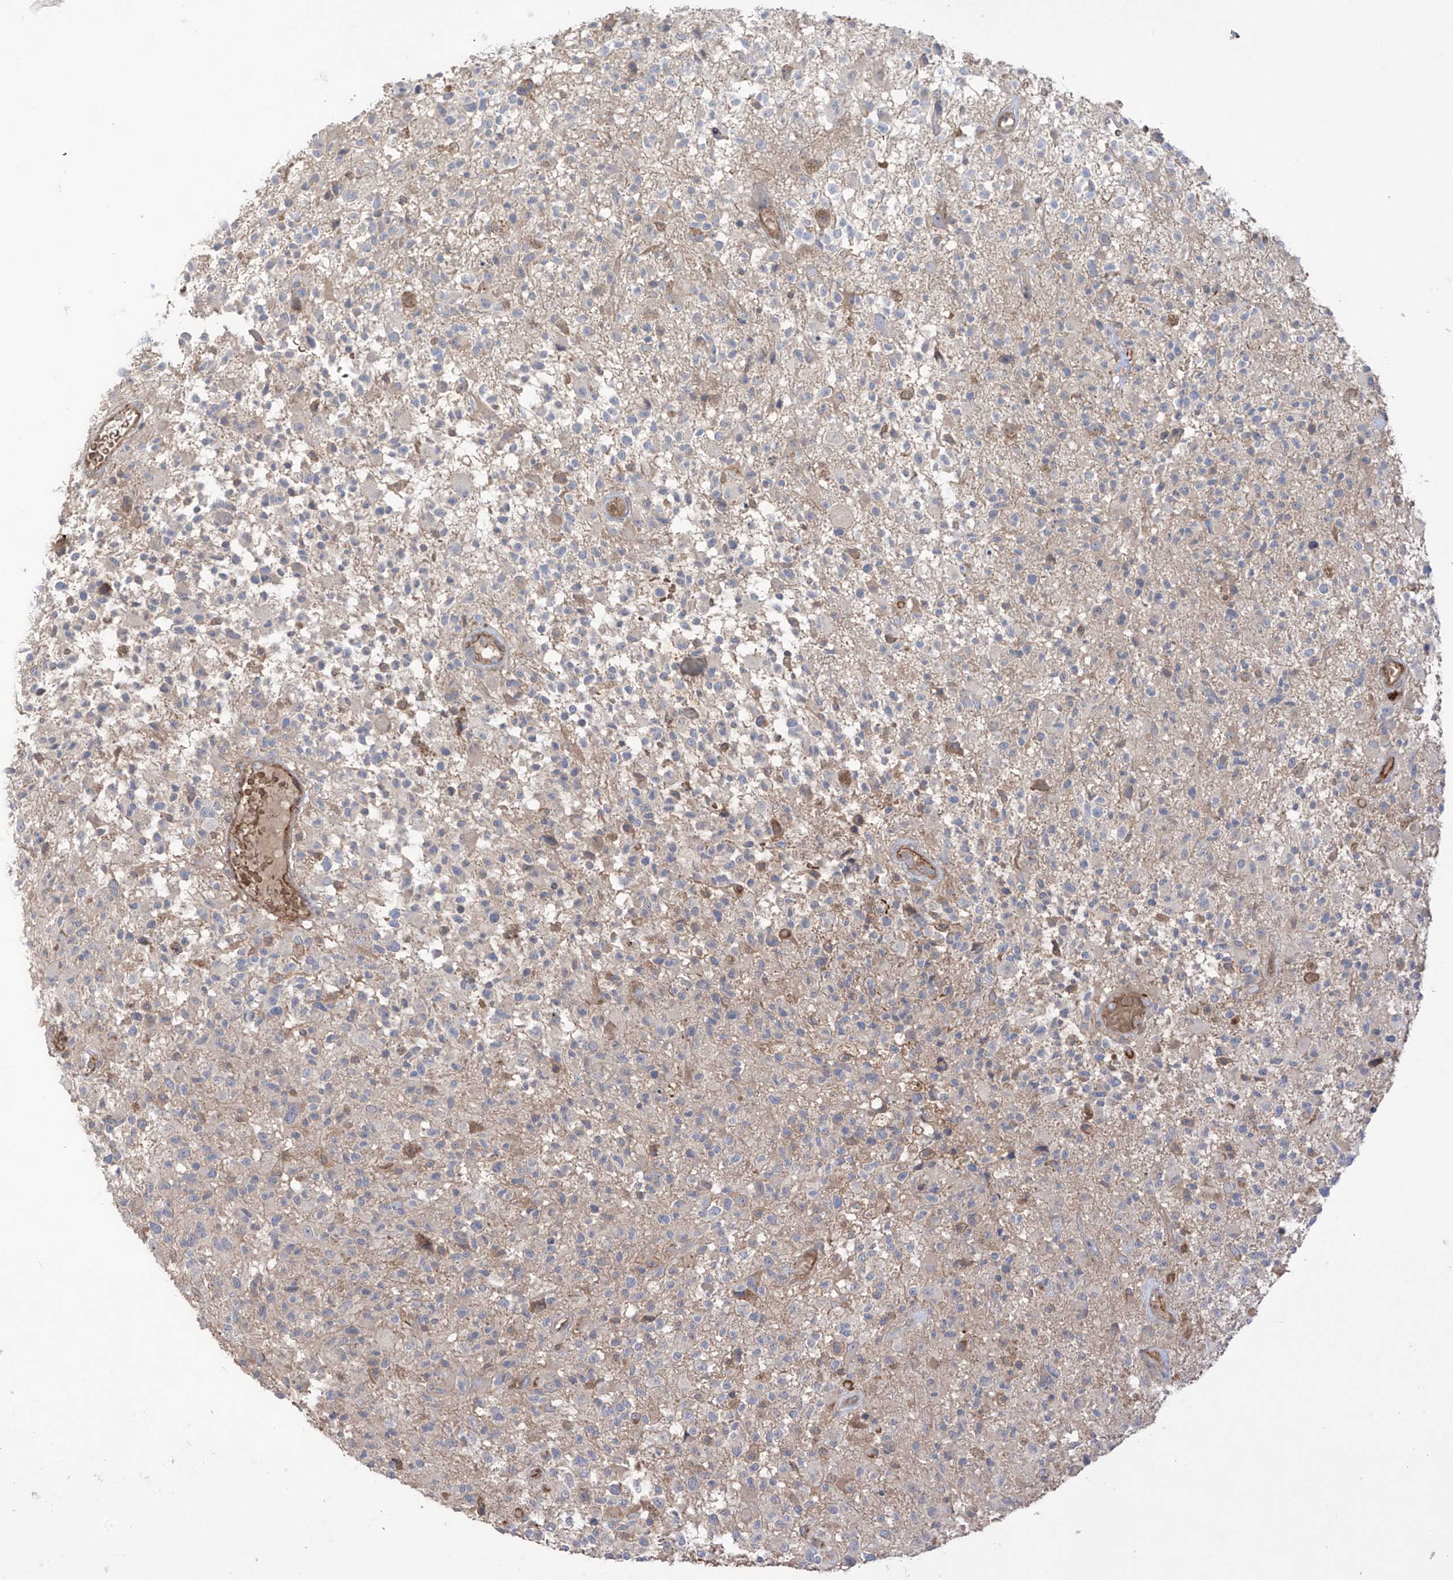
{"staining": {"intensity": "weak", "quantity": "<25%", "location": "cytoplasmic/membranous"}, "tissue": "glioma", "cell_type": "Tumor cells", "image_type": "cancer", "snomed": [{"axis": "morphology", "description": "Glioma, malignant, High grade"}, {"axis": "morphology", "description": "Glioblastoma, NOS"}, {"axis": "topography", "description": "Brain"}], "caption": "Tumor cells show no significant expression in glioma. Brightfield microscopy of immunohistochemistry stained with DAB (brown) and hematoxylin (blue), captured at high magnification.", "gene": "TRMU", "patient": {"sex": "male", "age": 60}}